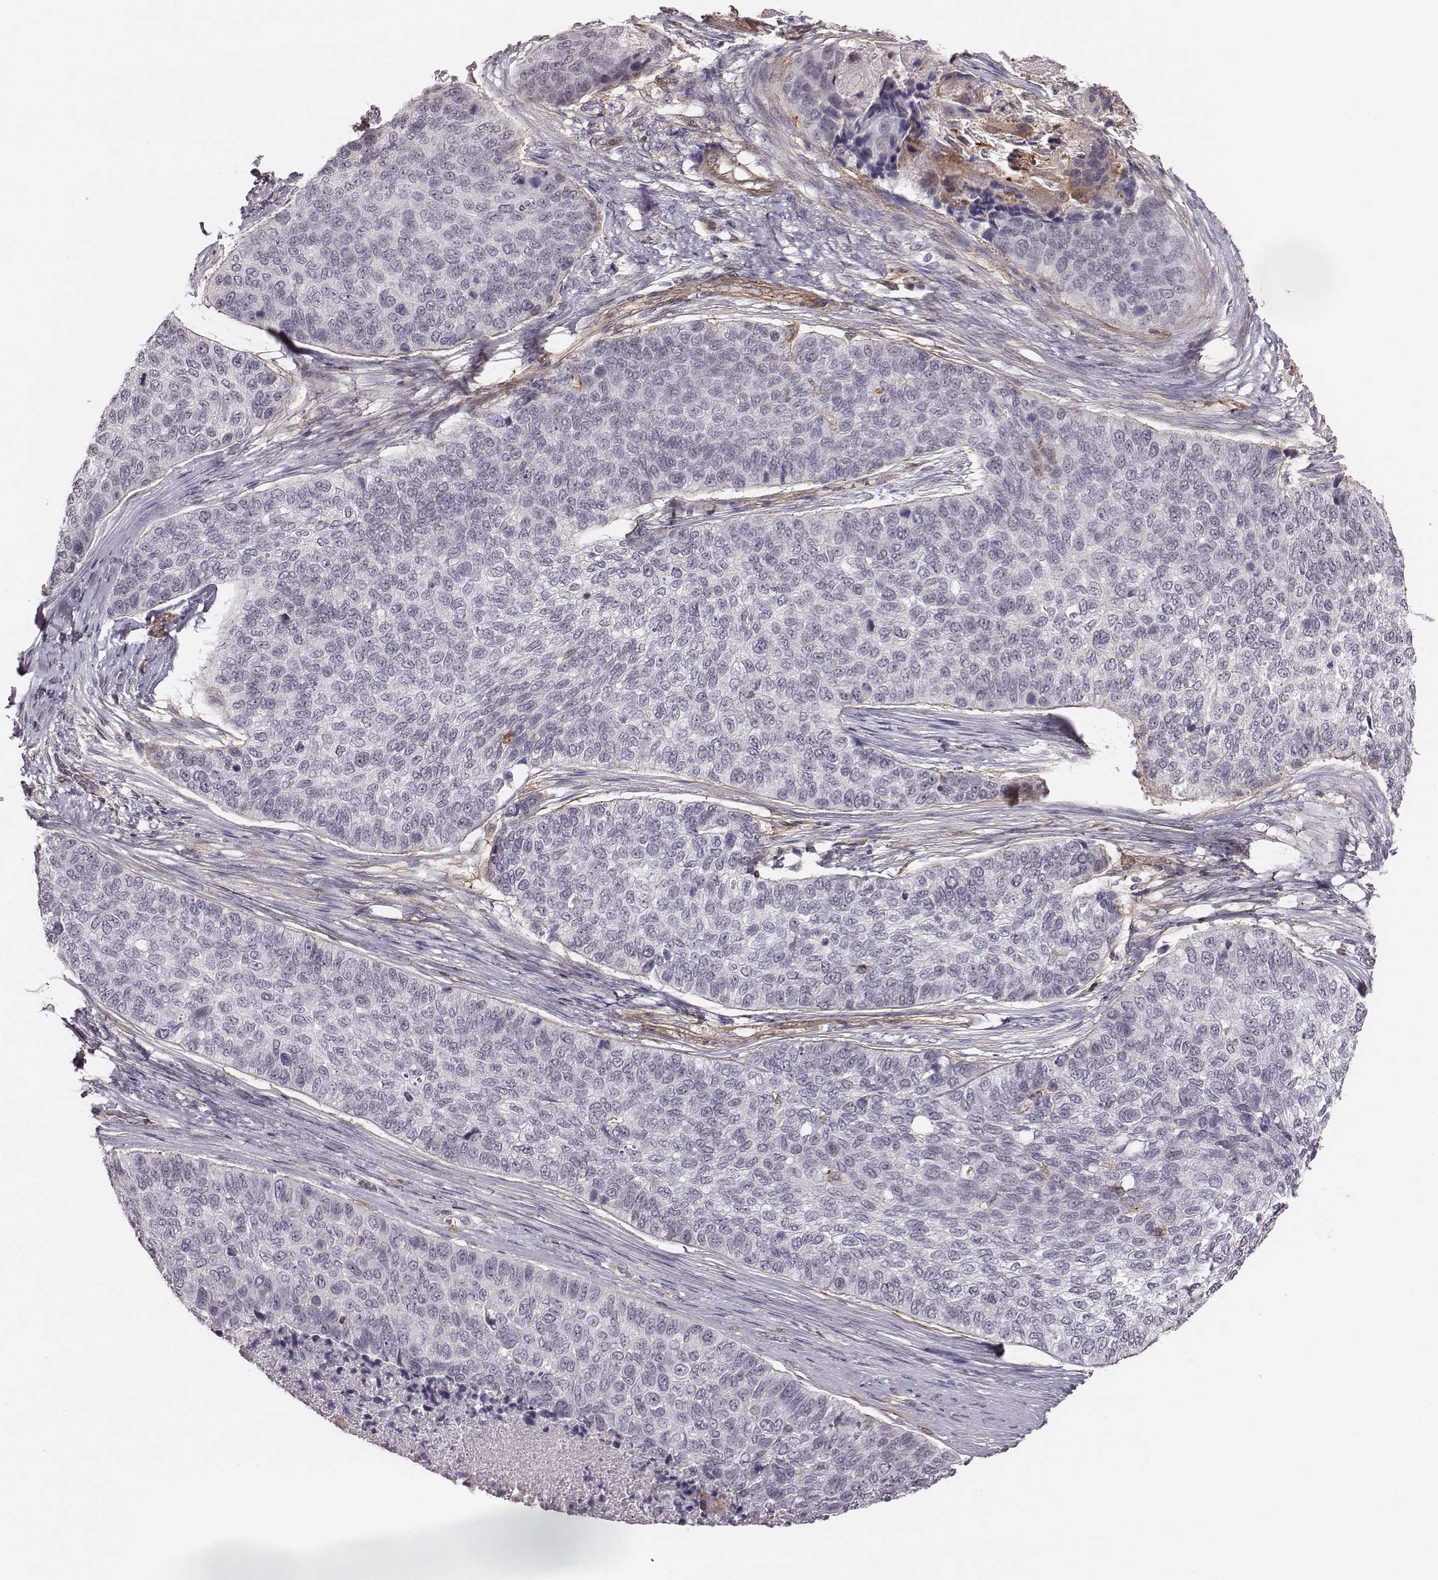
{"staining": {"intensity": "negative", "quantity": "none", "location": "none"}, "tissue": "lung cancer", "cell_type": "Tumor cells", "image_type": "cancer", "snomed": [{"axis": "morphology", "description": "Squamous cell carcinoma, NOS"}, {"axis": "topography", "description": "Lung"}], "caption": "This is an IHC micrograph of human lung cancer (squamous cell carcinoma). There is no staining in tumor cells.", "gene": "ZYX", "patient": {"sex": "male", "age": 69}}